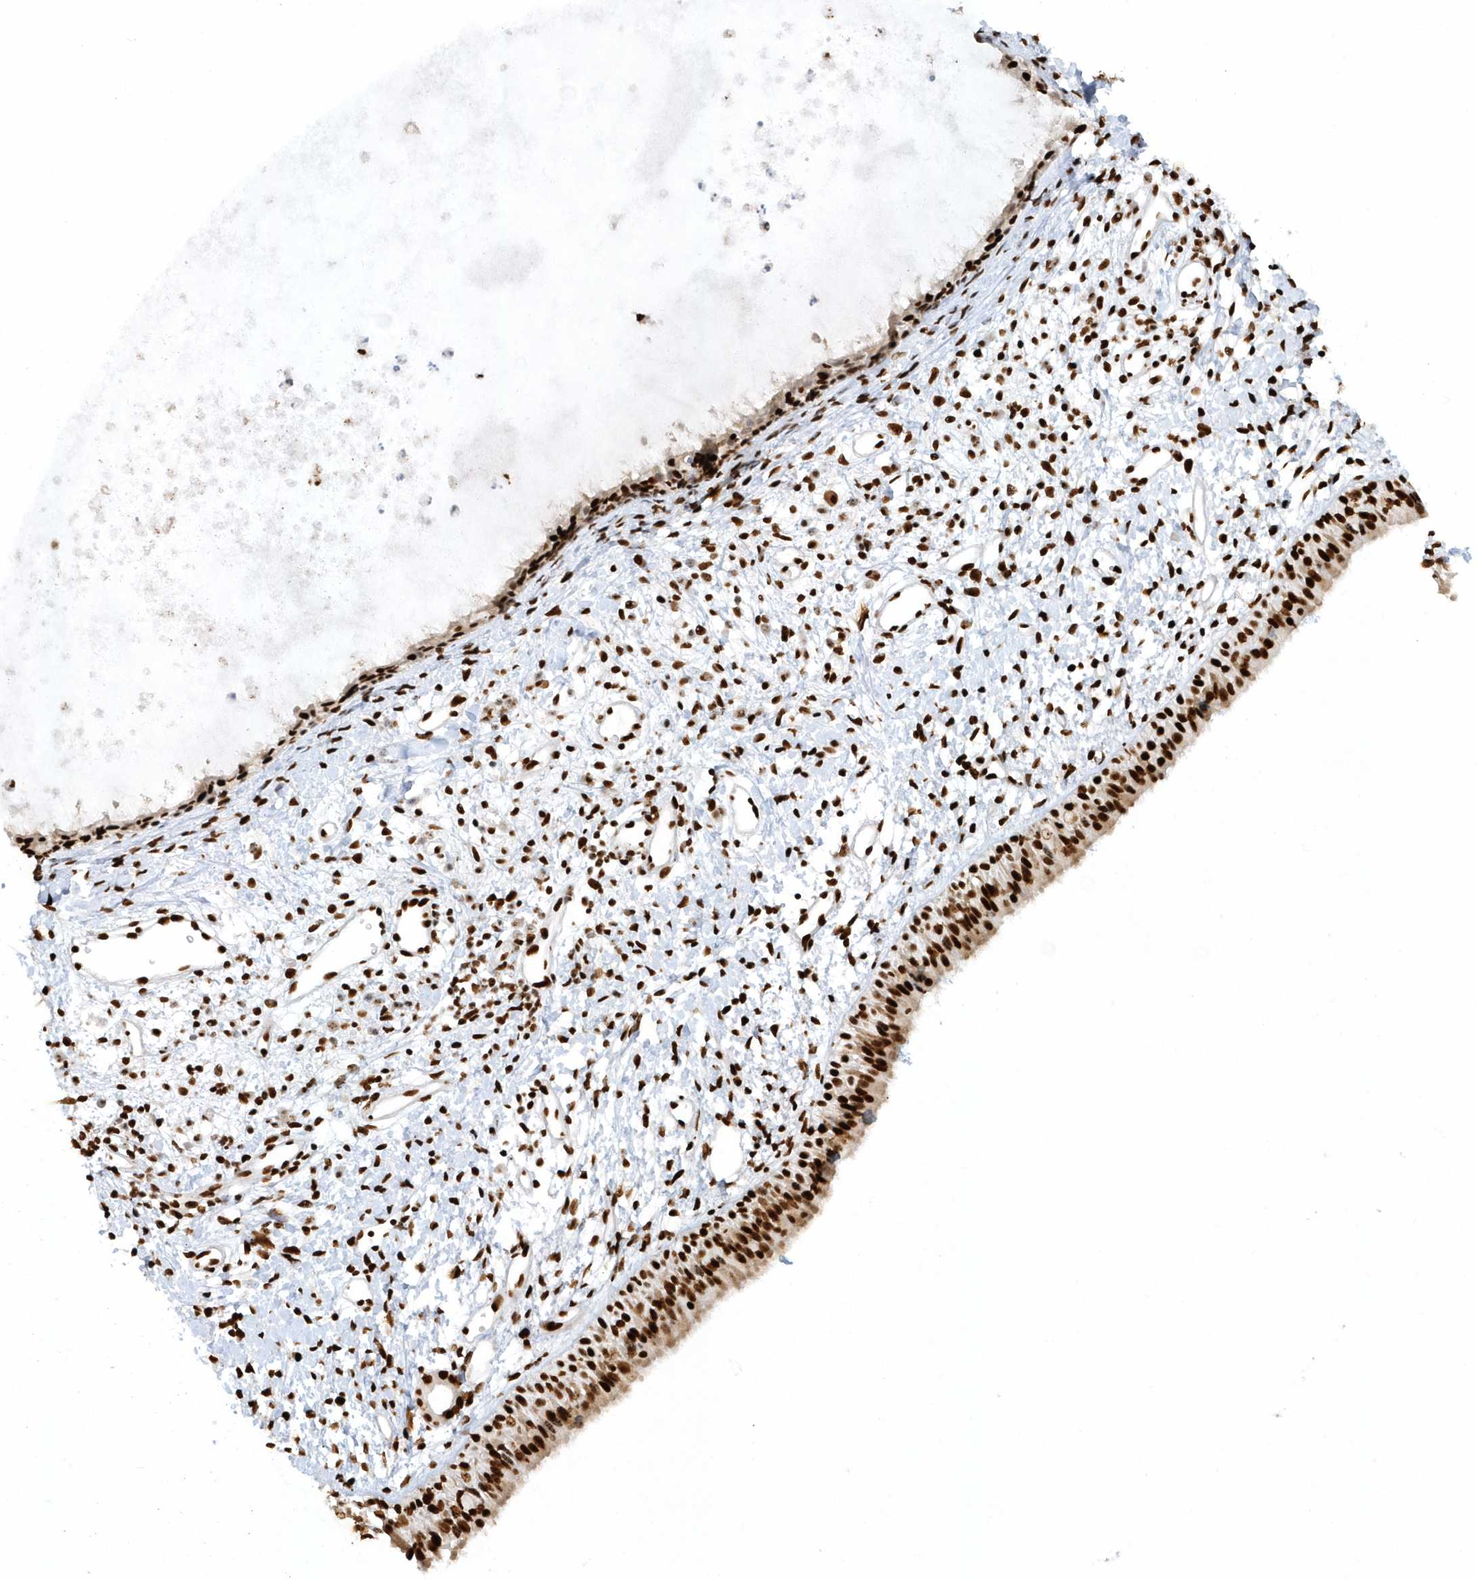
{"staining": {"intensity": "strong", "quantity": ">75%", "location": "nuclear"}, "tissue": "nasopharynx", "cell_type": "Respiratory epithelial cells", "image_type": "normal", "snomed": [{"axis": "morphology", "description": "Normal tissue, NOS"}, {"axis": "topography", "description": "Nasopharynx"}], "caption": "Normal nasopharynx displays strong nuclear positivity in approximately >75% of respiratory epithelial cells.", "gene": "SUMO2", "patient": {"sex": "male", "age": 22}}